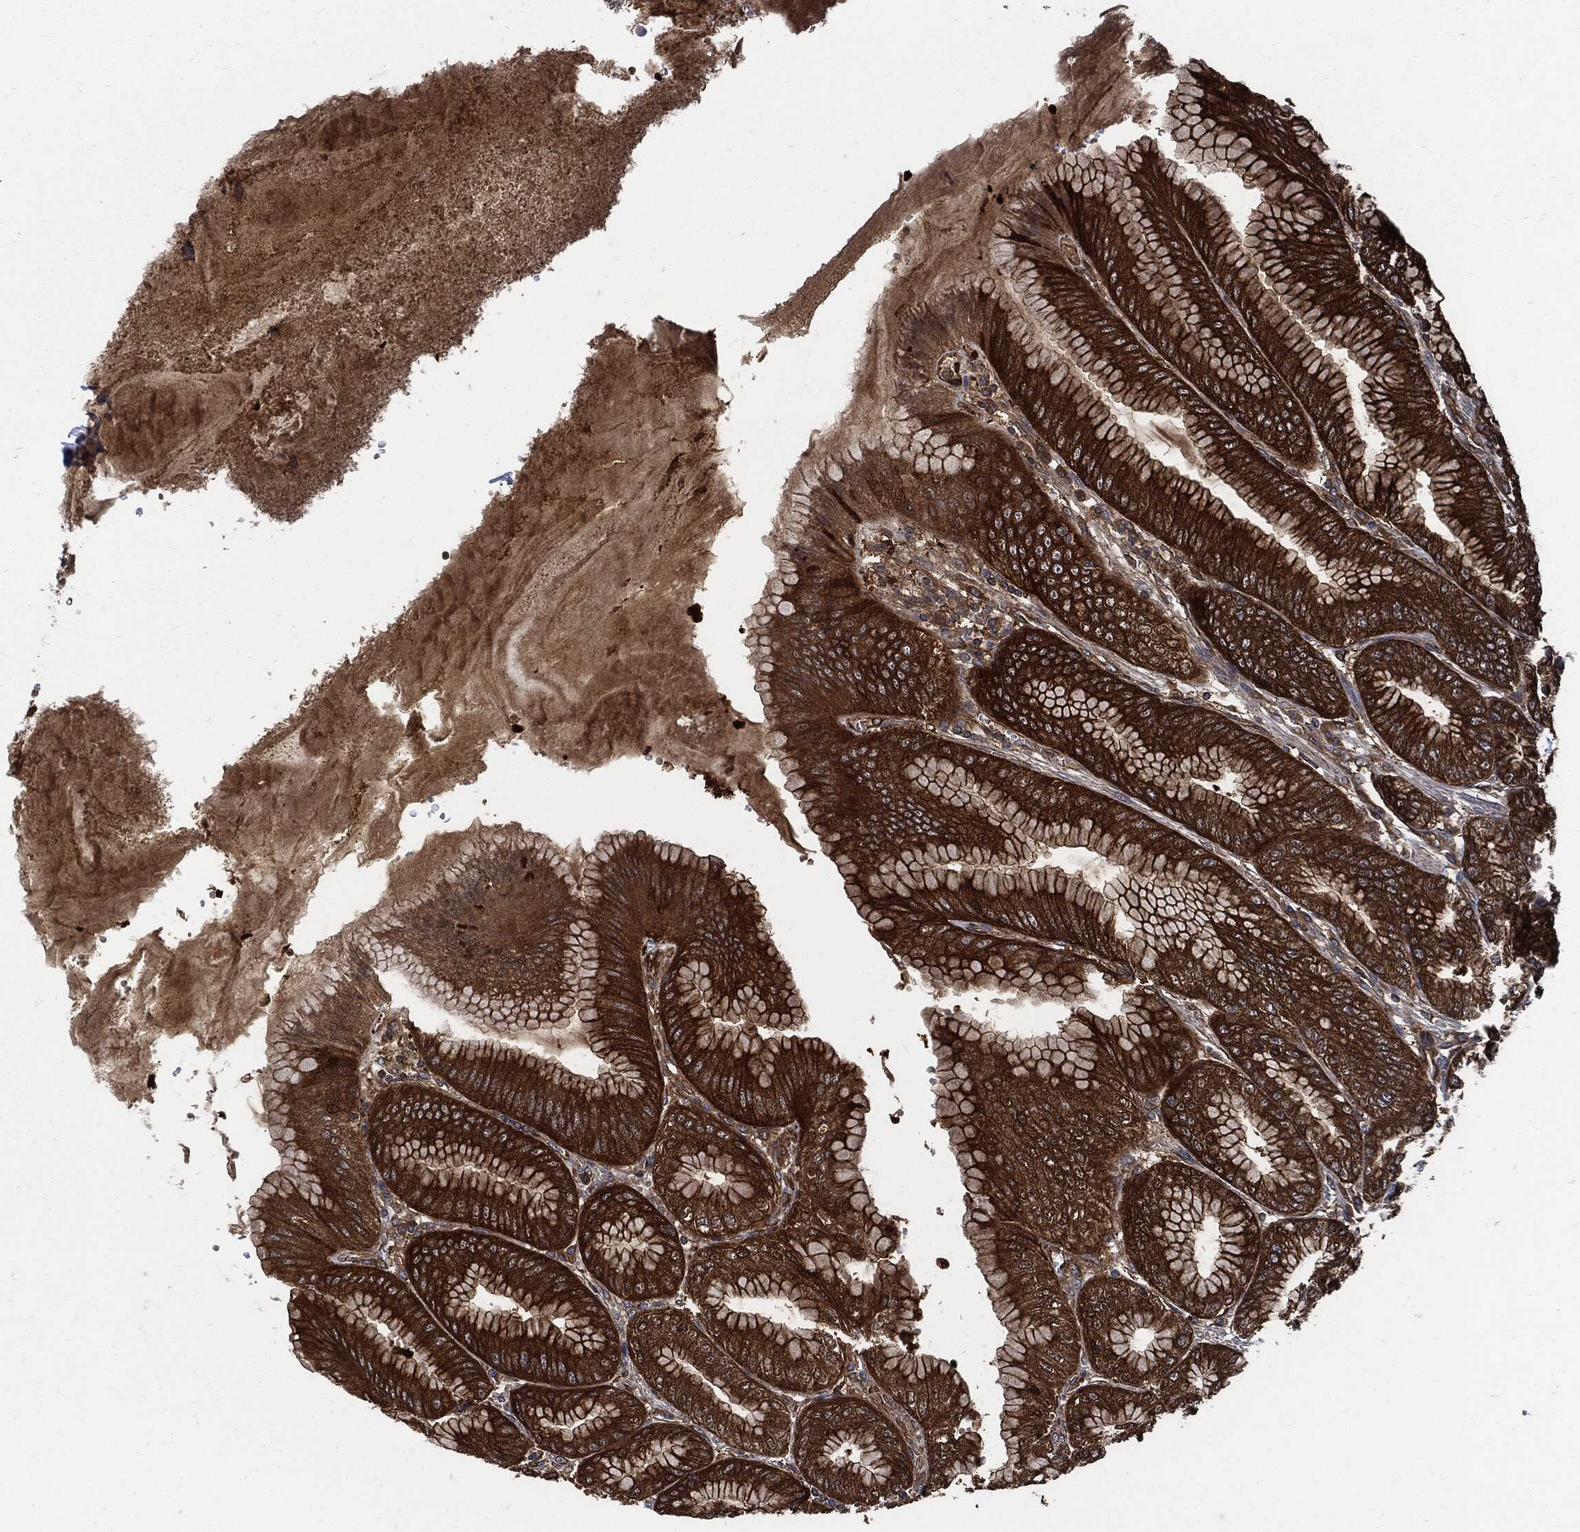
{"staining": {"intensity": "strong", "quantity": "25%-75%", "location": "cytoplasmic/membranous"}, "tissue": "stomach", "cell_type": "Glandular cells", "image_type": "normal", "snomed": [{"axis": "morphology", "description": "Normal tissue, NOS"}, {"axis": "topography", "description": "Stomach"}], "caption": "Brown immunohistochemical staining in normal human stomach displays strong cytoplasmic/membranous staining in about 25%-75% of glandular cells. (Brightfield microscopy of DAB IHC at high magnification).", "gene": "XPNPEP1", "patient": {"sex": "male", "age": 71}}